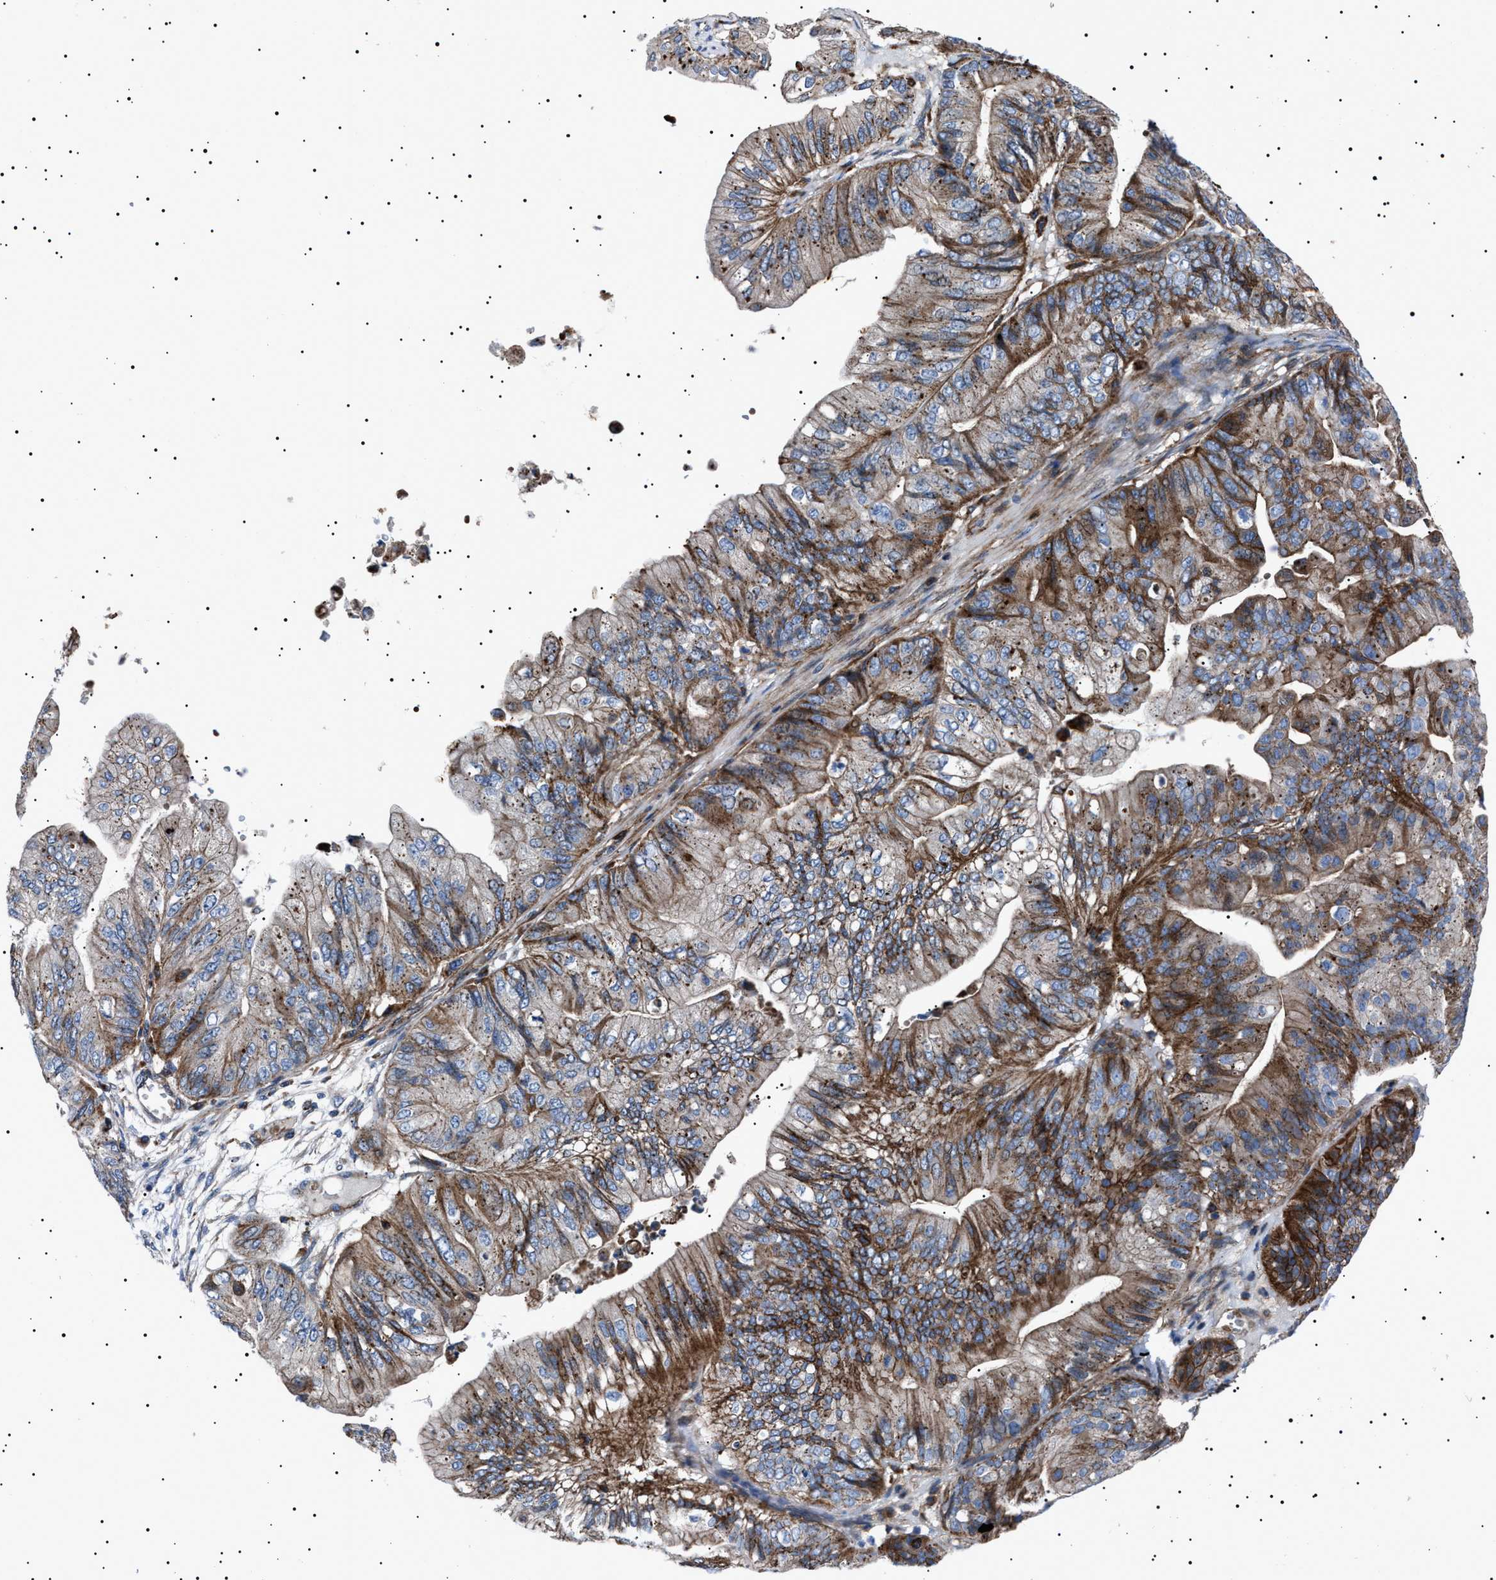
{"staining": {"intensity": "moderate", "quantity": ">75%", "location": "cytoplasmic/membranous"}, "tissue": "ovarian cancer", "cell_type": "Tumor cells", "image_type": "cancer", "snomed": [{"axis": "morphology", "description": "Cystadenocarcinoma, mucinous, NOS"}, {"axis": "topography", "description": "Ovary"}], "caption": "Protein expression analysis of ovarian cancer (mucinous cystadenocarcinoma) displays moderate cytoplasmic/membranous staining in about >75% of tumor cells. (IHC, brightfield microscopy, high magnification).", "gene": "NEU1", "patient": {"sex": "female", "age": 61}}